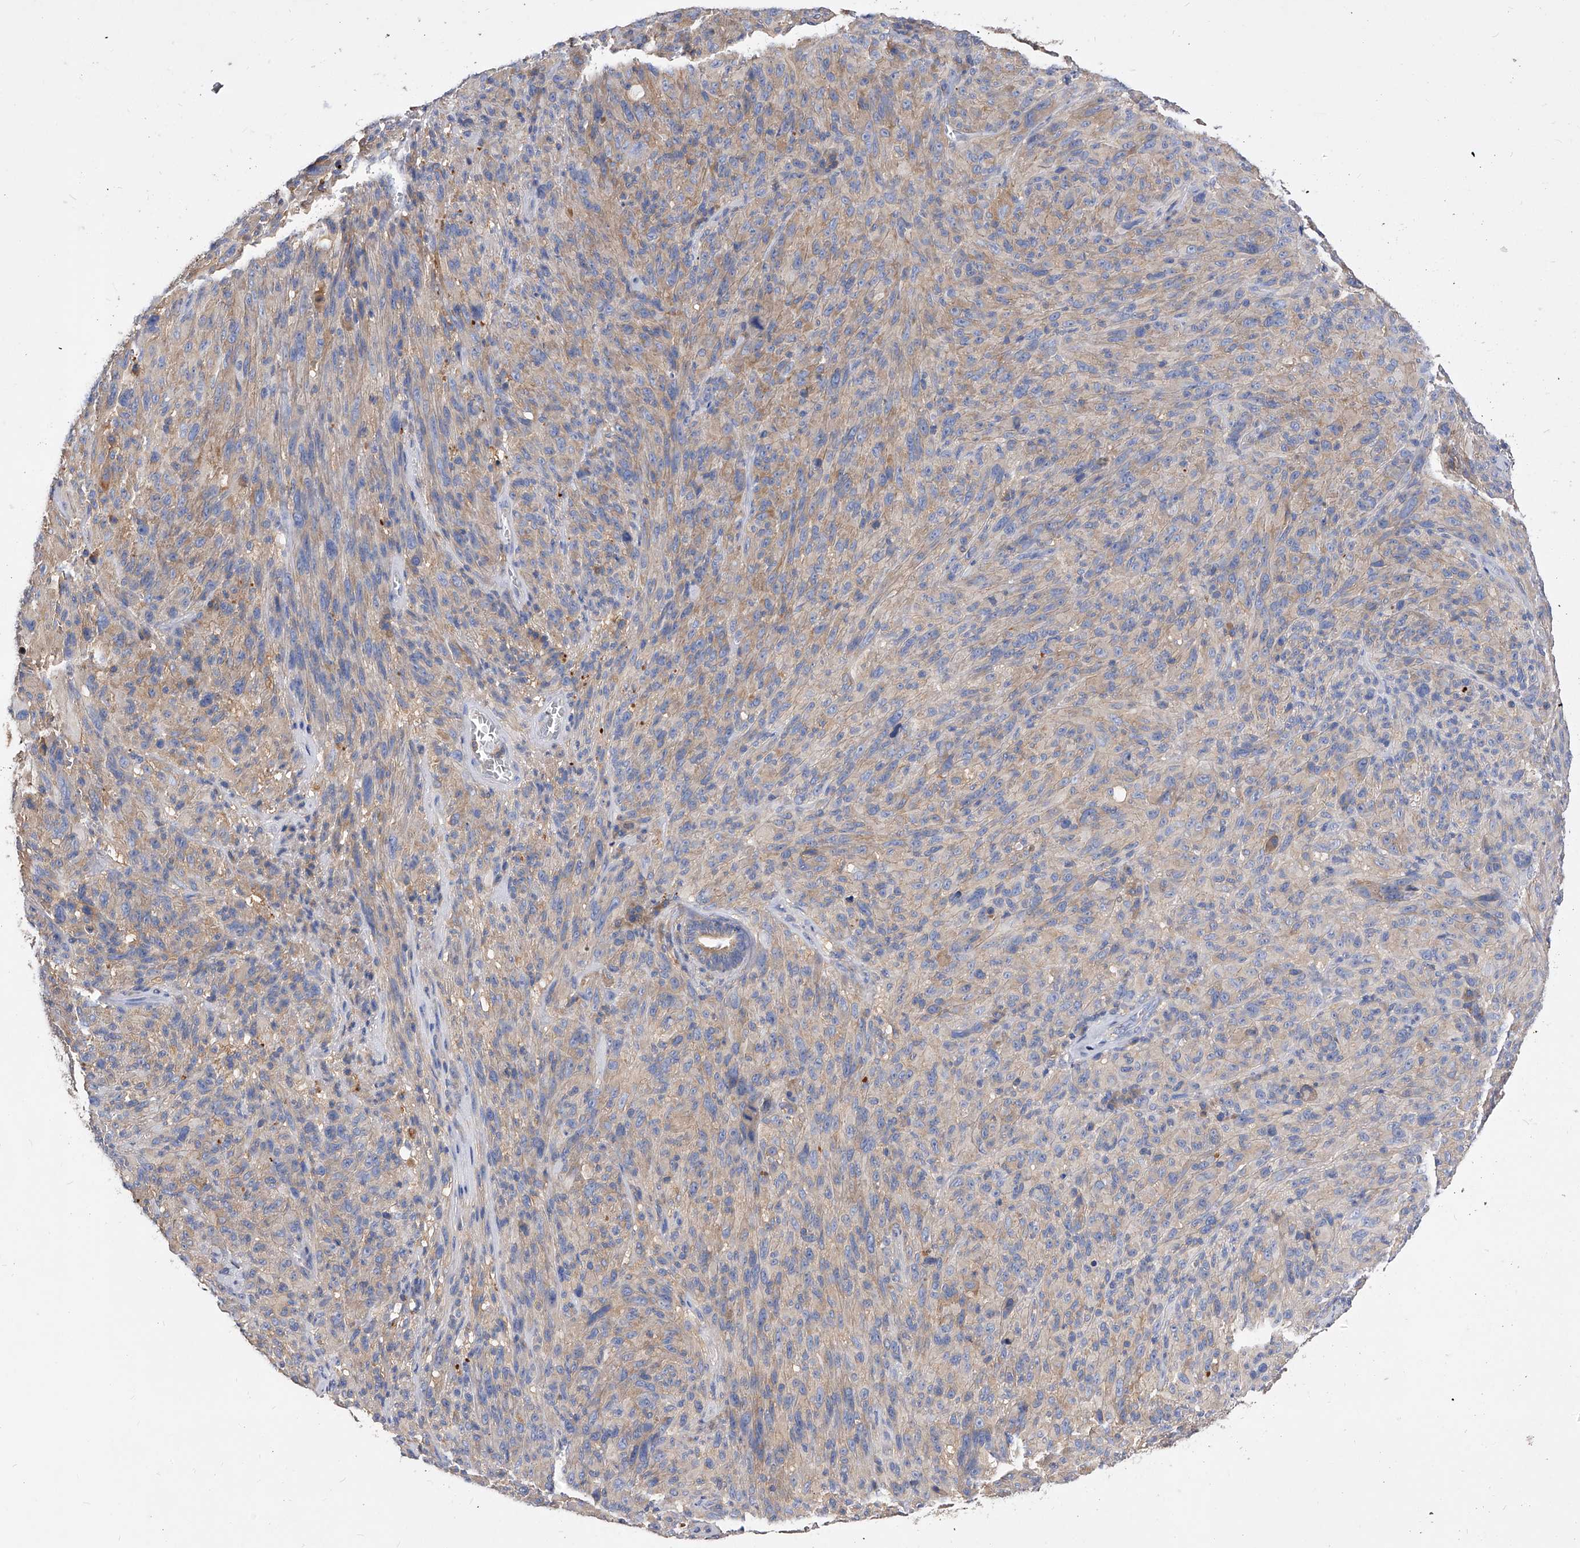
{"staining": {"intensity": "weak", "quantity": "<25%", "location": "cytoplasmic/membranous"}, "tissue": "melanoma", "cell_type": "Tumor cells", "image_type": "cancer", "snomed": [{"axis": "morphology", "description": "Malignant melanoma, NOS"}, {"axis": "topography", "description": "Skin of head"}], "caption": "An image of human melanoma is negative for staining in tumor cells. Nuclei are stained in blue.", "gene": "APEH", "patient": {"sex": "male", "age": 96}}